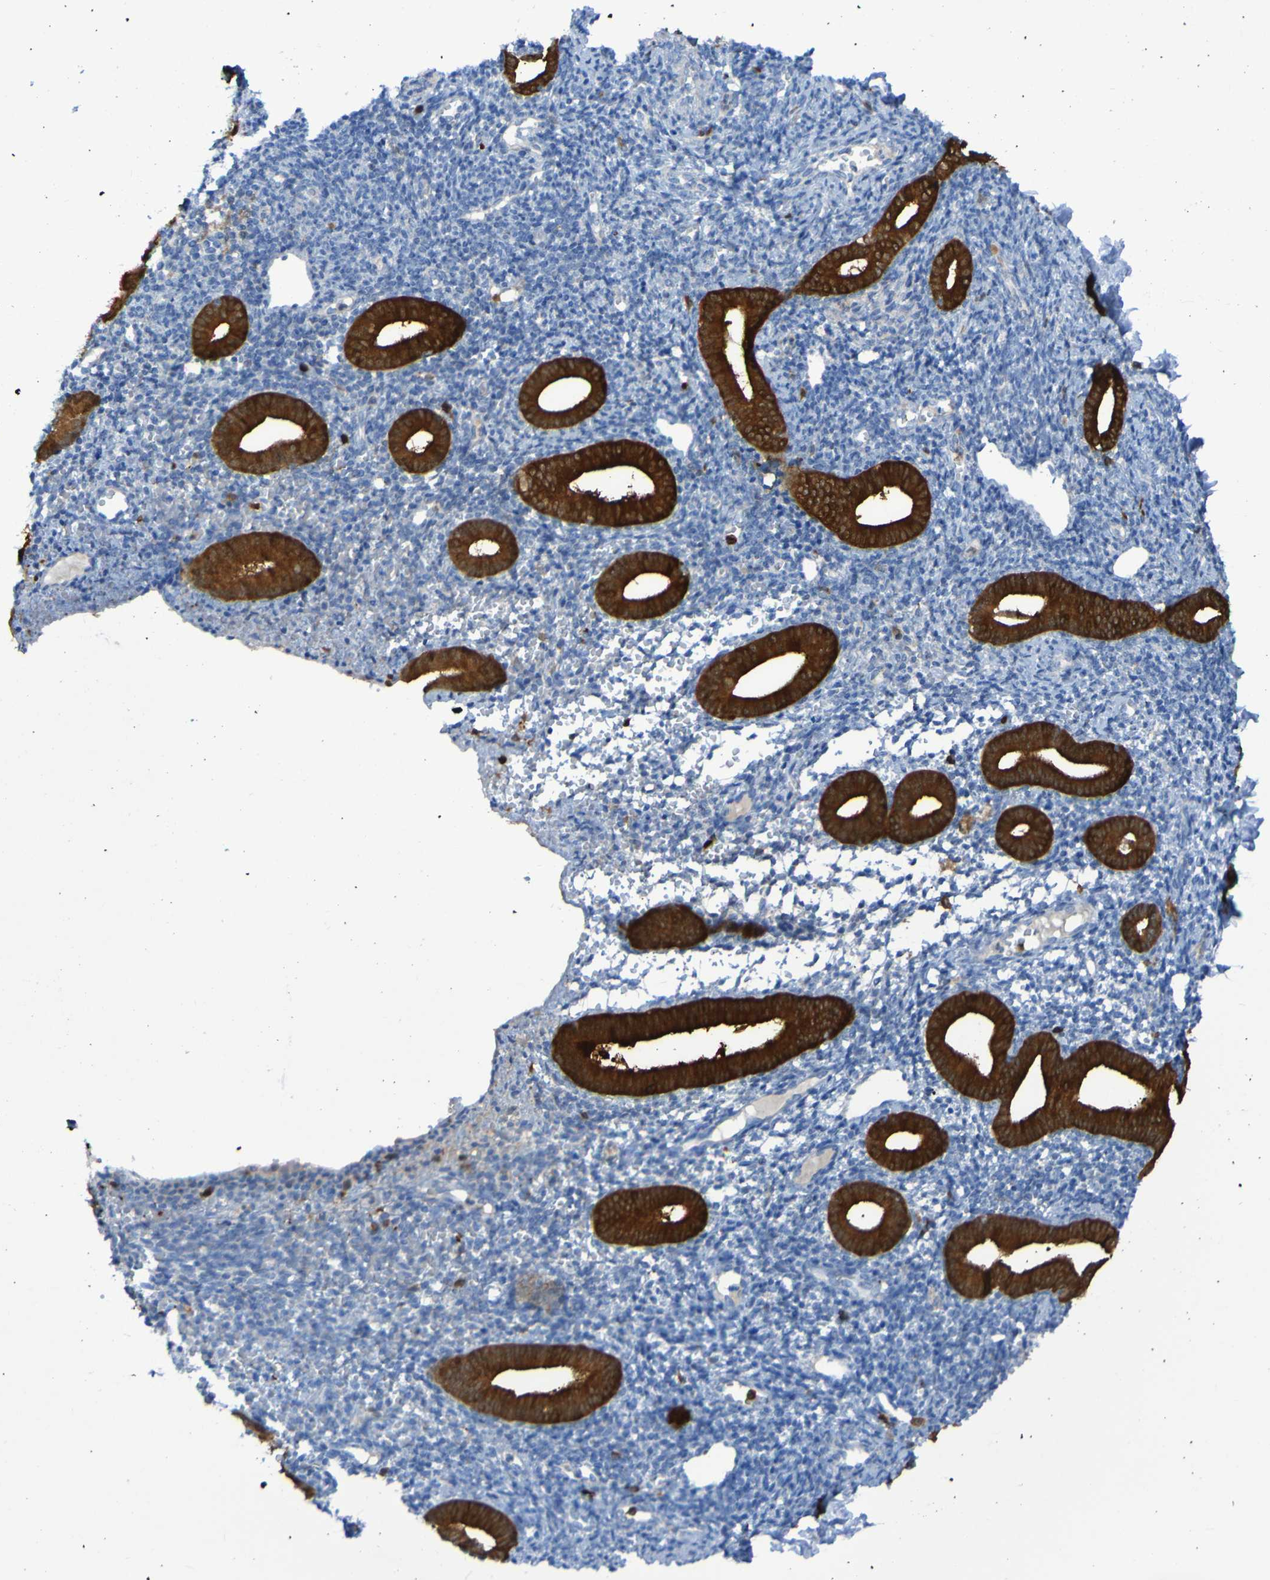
{"staining": {"intensity": "moderate", "quantity": "<25%", "location": "cytoplasmic/membranous"}, "tissue": "endometrium", "cell_type": "Cells in endometrial stroma", "image_type": "normal", "snomed": [{"axis": "morphology", "description": "Normal tissue, NOS"}, {"axis": "topography", "description": "Endometrium"}], "caption": "A micrograph of human endometrium stained for a protein shows moderate cytoplasmic/membranous brown staining in cells in endometrial stroma. (DAB (3,3'-diaminobenzidine) IHC with brightfield microscopy, high magnification).", "gene": "MPPE1", "patient": {"sex": "female", "age": 50}}